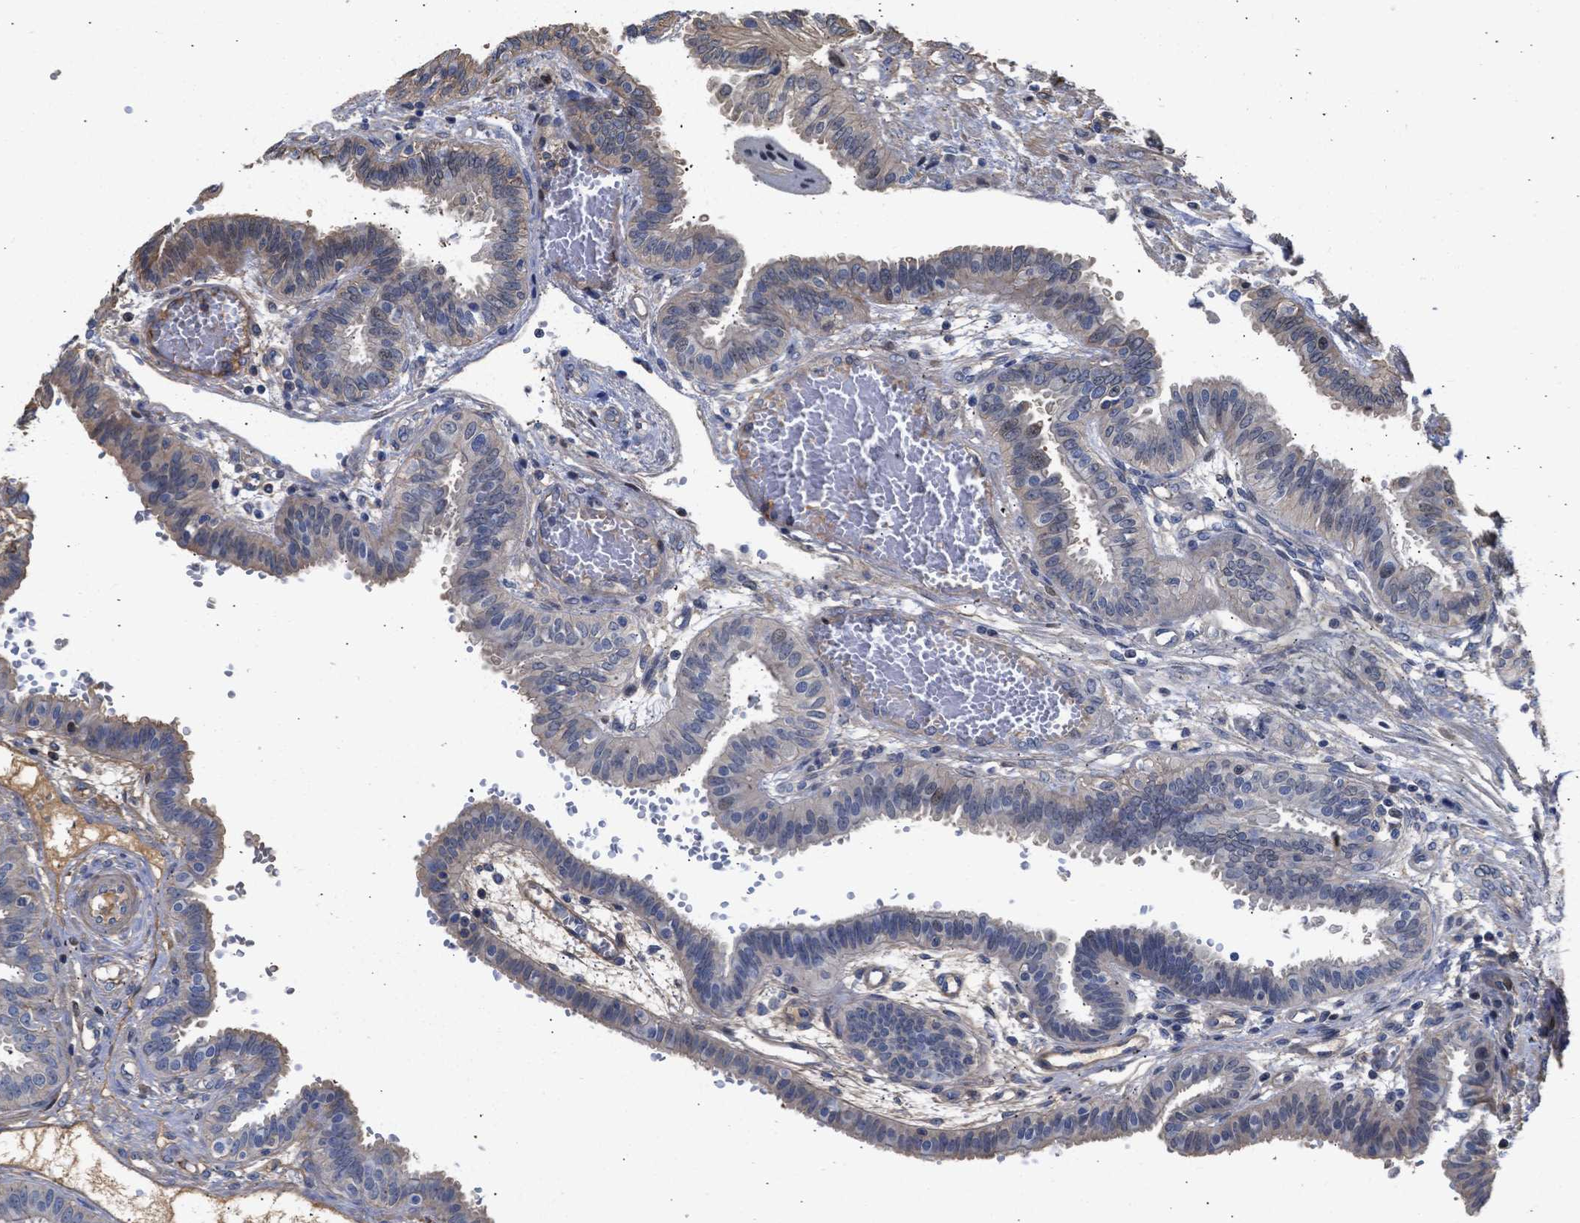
{"staining": {"intensity": "weak", "quantity": "25%-75%", "location": "cytoplasmic/membranous"}, "tissue": "fallopian tube", "cell_type": "Glandular cells", "image_type": "normal", "snomed": [{"axis": "morphology", "description": "Normal tissue, NOS"}, {"axis": "topography", "description": "Fallopian tube"}, {"axis": "topography", "description": "Placenta"}], "caption": "DAB (3,3'-diaminobenzidine) immunohistochemical staining of unremarkable fallopian tube demonstrates weak cytoplasmic/membranous protein positivity in about 25%-75% of glandular cells.", "gene": "MAS1L", "patient": {"sex": "female", "age": 32}}